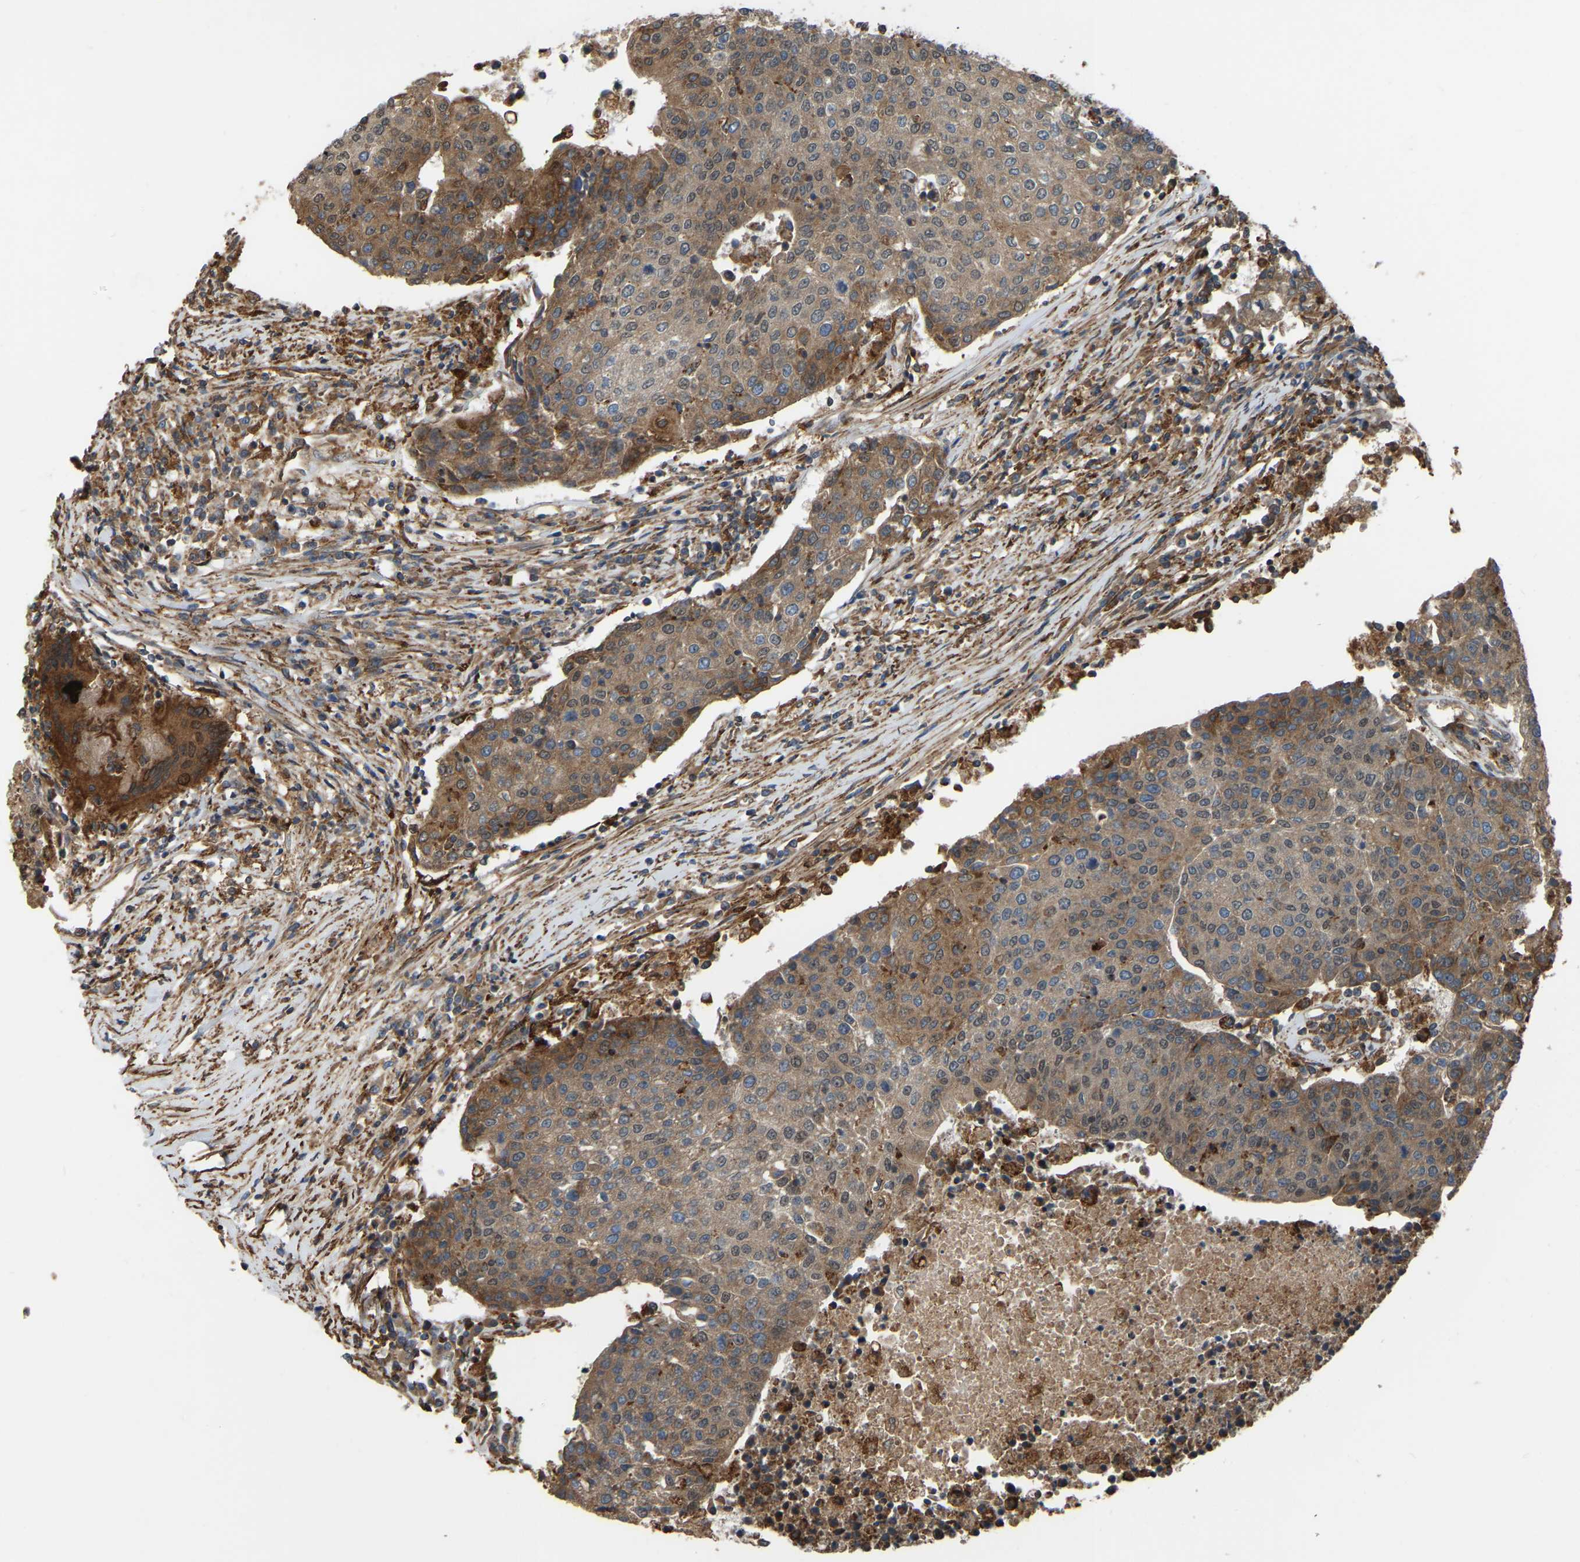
{"staining": {"intensity": "moderate", "quantity": ">75%", "location": "cytoplasmic/membranous"}, "tissue": "urothelial cancer", "cell_type": "Tumor cells", "image_type": "cancer", "snomed": [{"axis": "morphology", "description": "Urothelial carcinoma, High grade"}, {"axis": "topography", "description": "Urinary bladder"}], "caption": "Approximately >75% of tumor cells in urothelial carcinoma (high-grade) reveal moderate cytoplasmic/membranous protein expression as visualized by brown immunohistochemical staining.", "gene": "SAMD9L", "patient": {"sex": "female", "age": 85}}